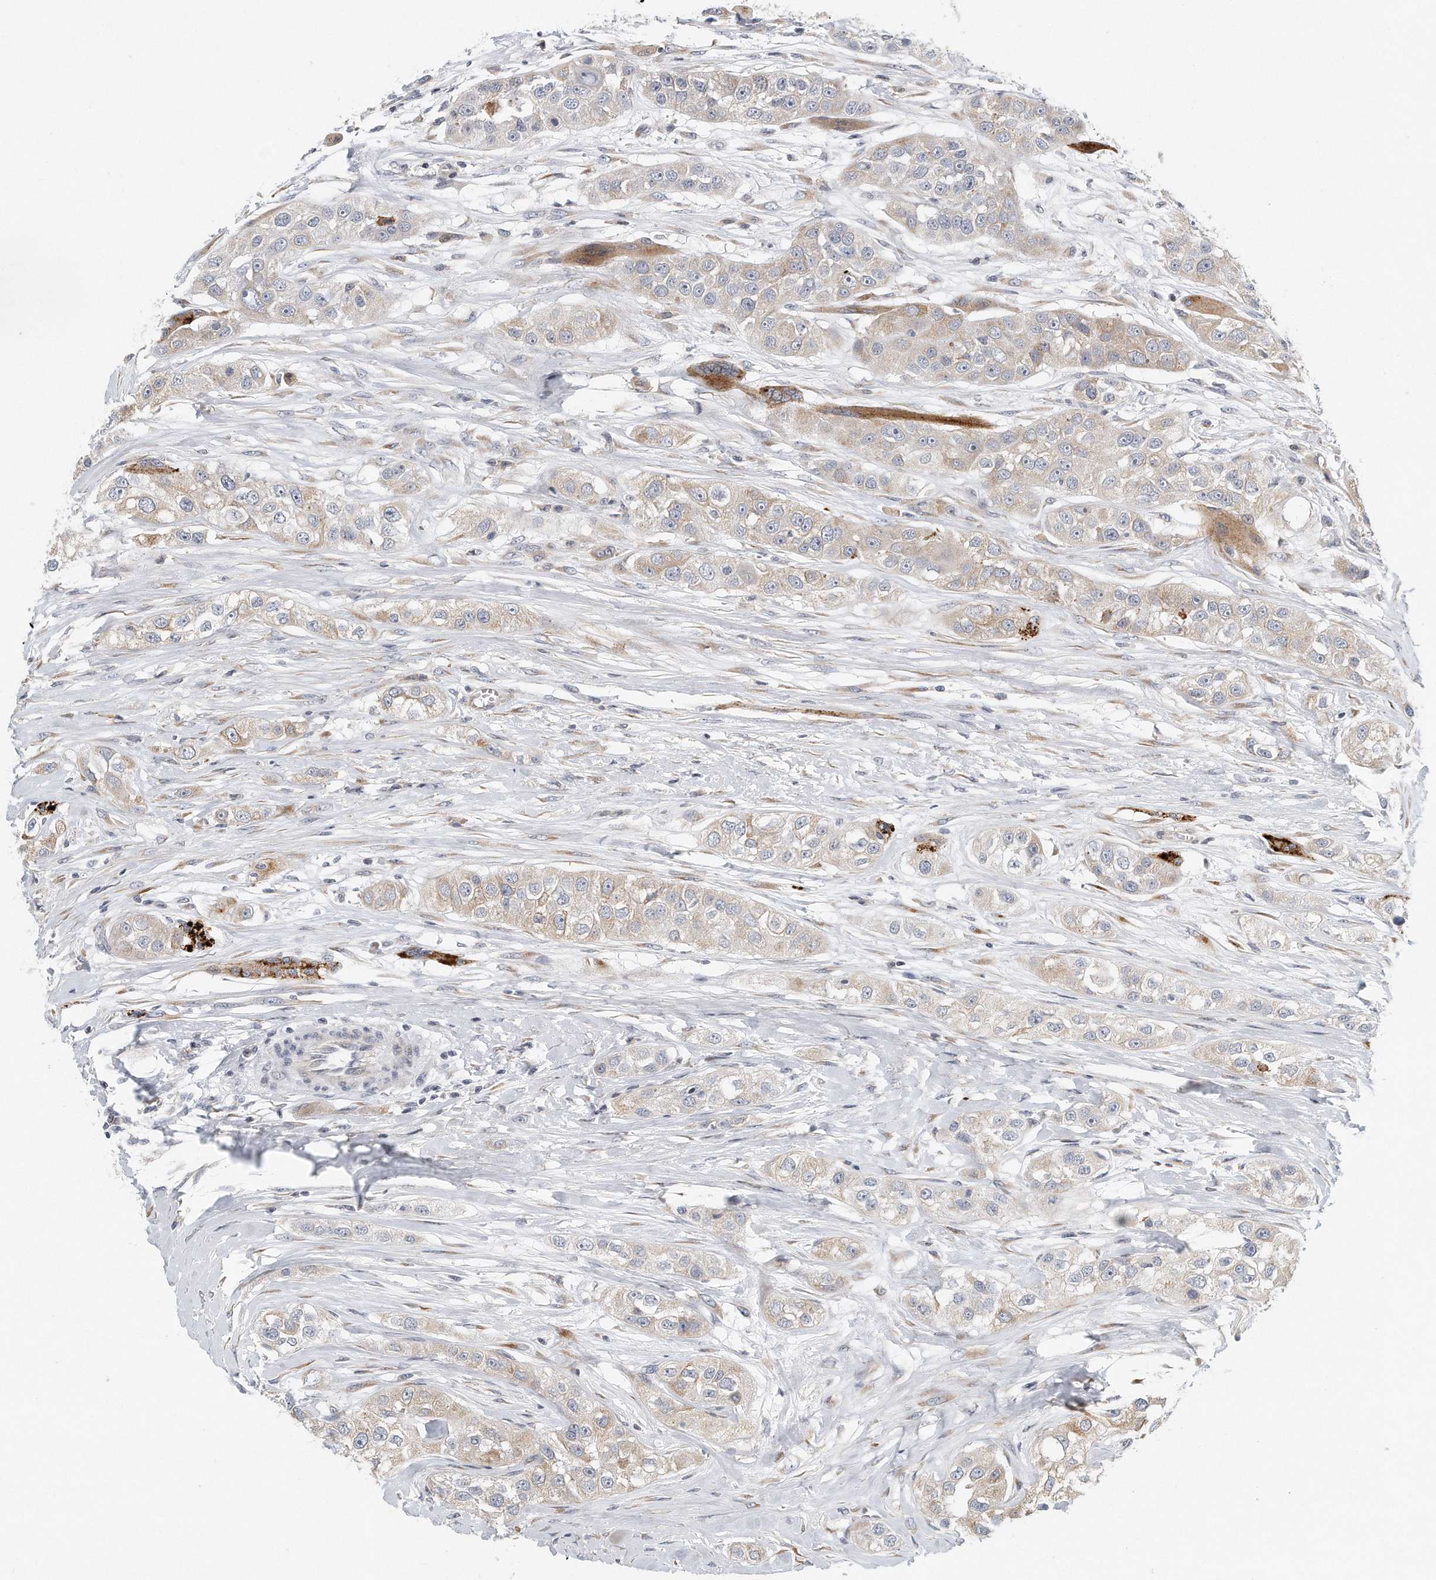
{"staining": {"intensity": "moderate", "quantity": "<25%", "location": "cytoplasmic/membranous"}, "tissue": "head and neck cancer", "cell_type": "Tumor cells", "image_type": "cancer", "snomed": [{"axis": "morphology", "description": "Normal tissue, NOS"}, {"axis": "morphology", "description": "Squamous cell carcinoma, NOS"}, {"axis": "topography", "description": "Skeletal muscle"}, {"axis": "topography", "description": "Head-Neck"}], "caption": "Immunohistochemistry (IHC) (DAB) staining of human head and neck squamous cell carcinoma shows moderate cytoplasmic/membranous protein positivity in approximately <25% of tumor cells.", "gene": "VLDLR", "patient": {"sex": "male", "age": 51}}